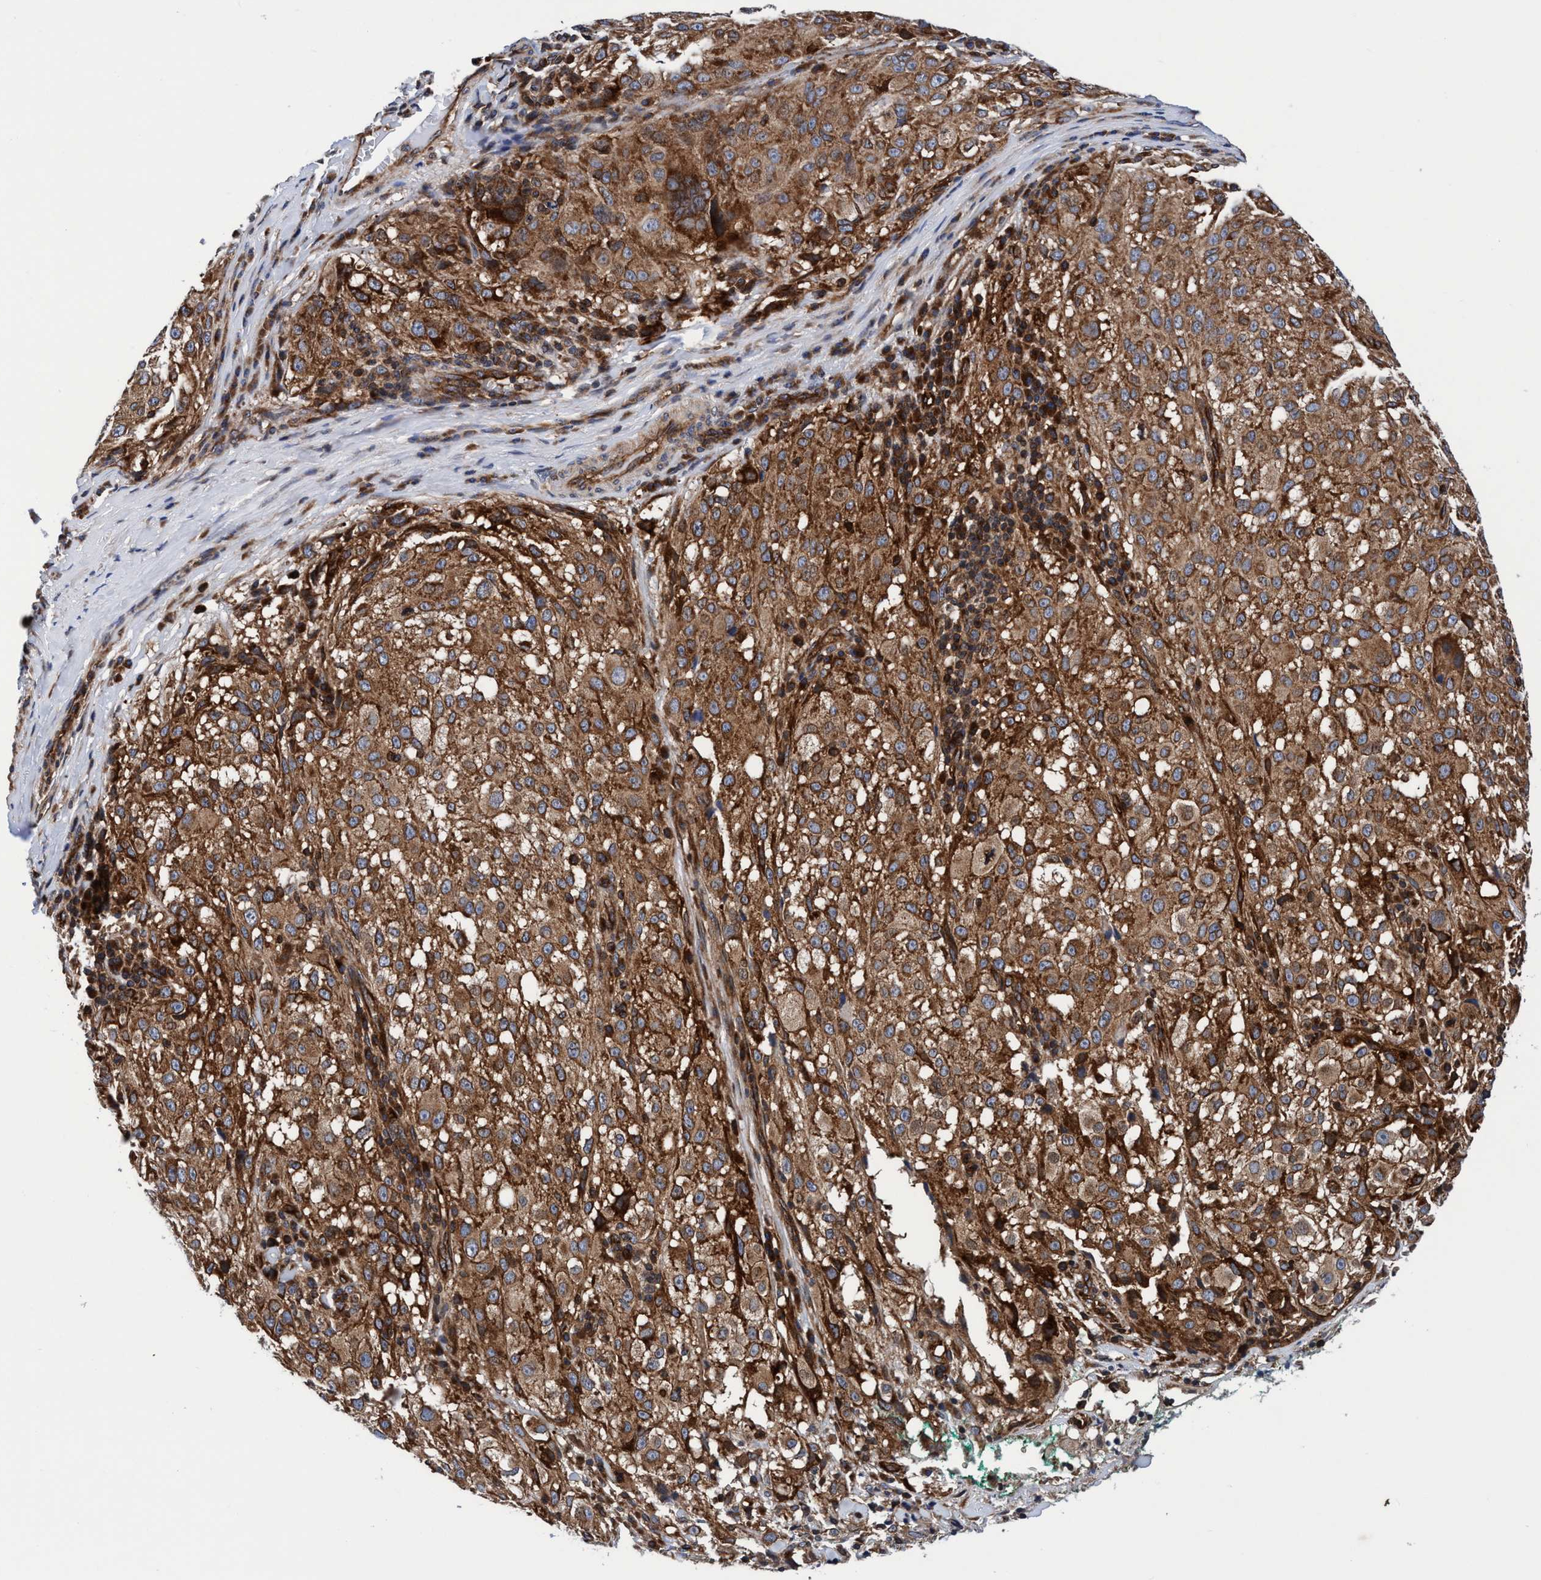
{"staining": {"intensity": "moderate", "quantity": ">75%", "location": "cytoplasmic/membranous"}, "tissue": "melanoma", "cell_type": "Tumor cells", "image_type": "cancer", "snomed": [{"axis": "morphology", "description": "Necrosis, NOS"}, {"axis": "morphology", "description": "Malignant melanoma, NOS"}, {"axis": "topography", "description": "Skin"}], "caption": "IHC of human malignant melanoma shows medium levels of moderate cytoplasmic/membranous positivity in about >75% of tumor cells. (DAB IHC with brightfield microscopy, high magnification).", "gene": "MCM3AP", "patient": {"sex": "female", "age": 87}}